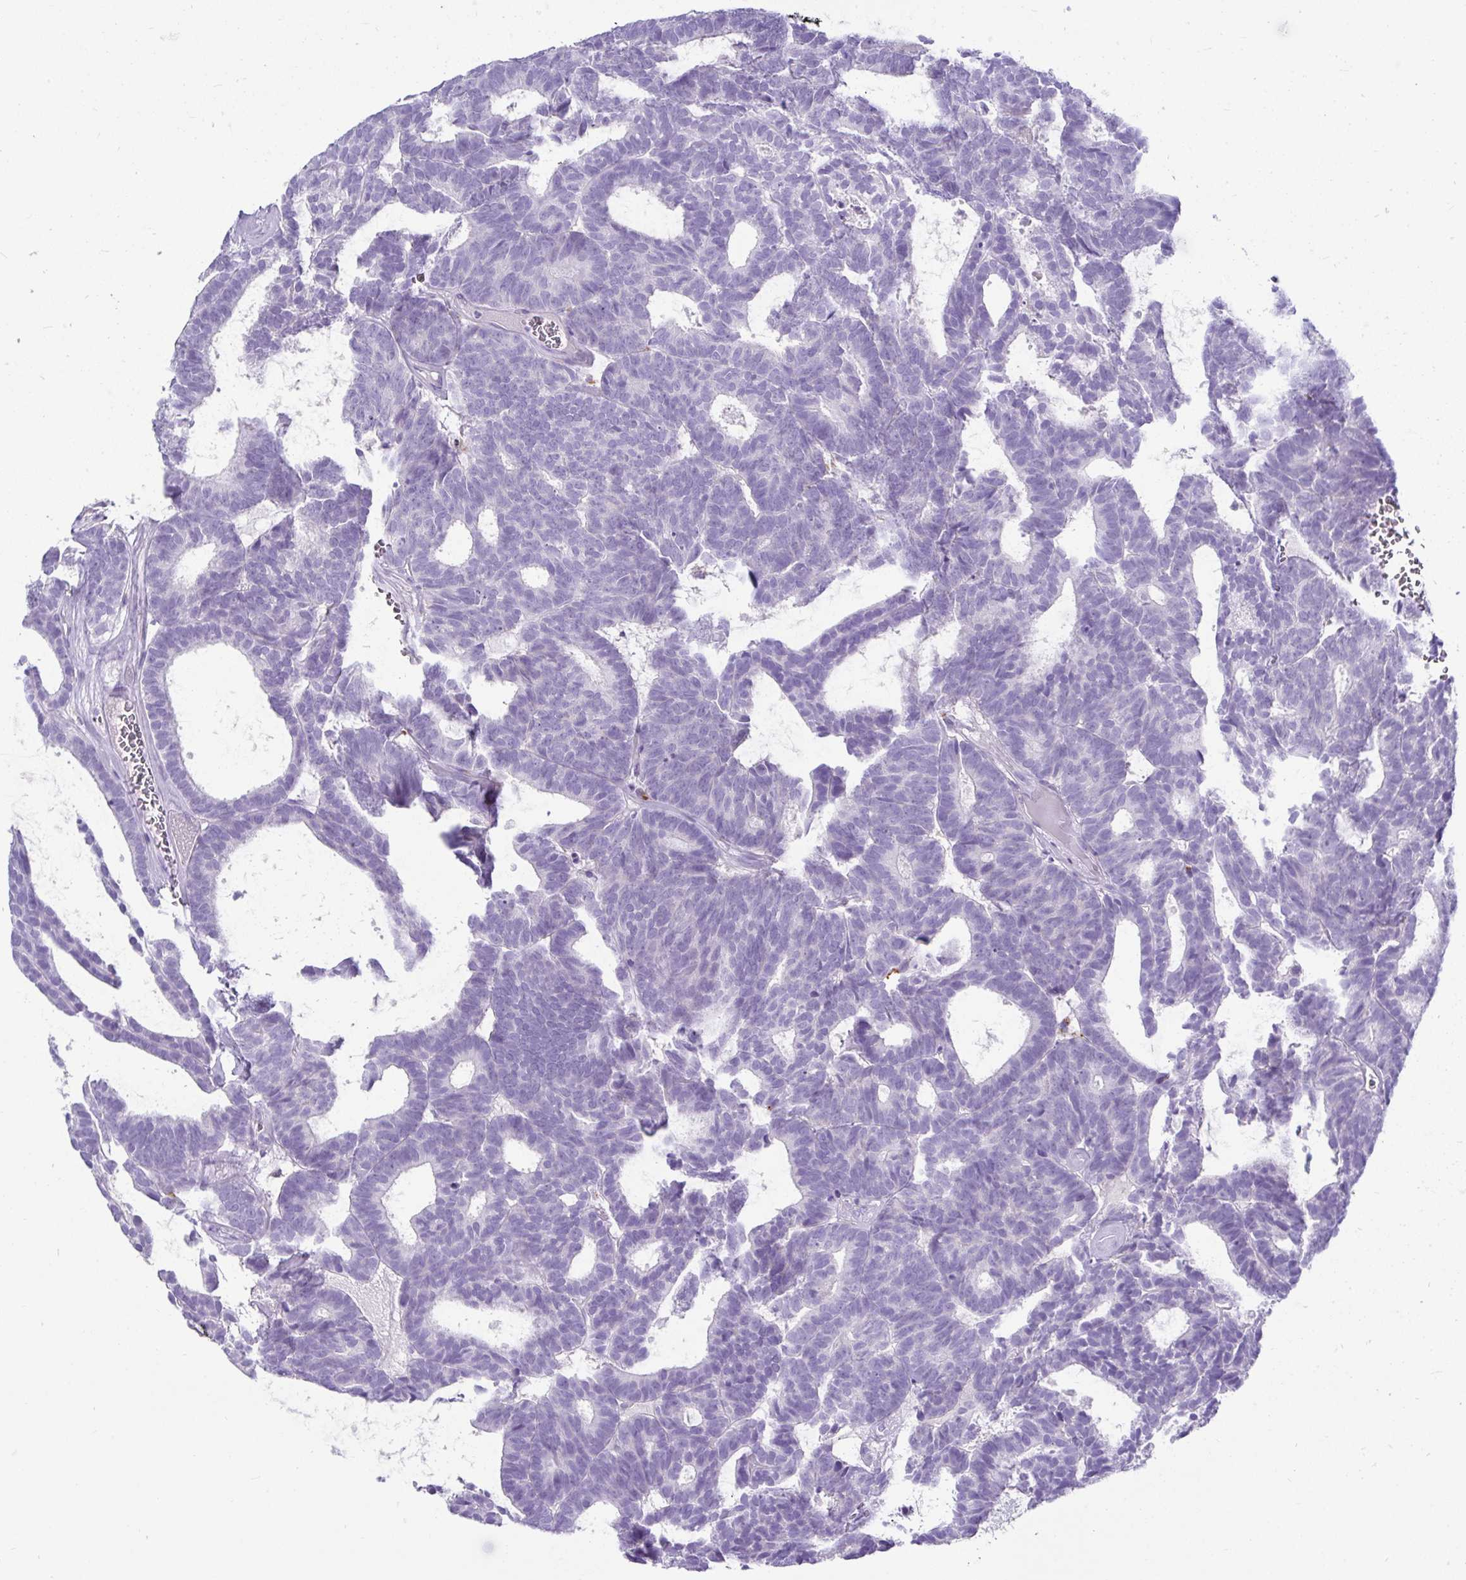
{"staining": {"intensity": "negative", "quantity": "none", "location": "none"}, "tissue": "head and neck cancer", "cell_type": "Tumor cells", "image_type": "cancer", "snomed": [{"axis": "morphology", "description": "Adenocarcinoma, NOS"}, {"axis": "topography", "description": "Head-Neck"}], "caption": "A high-resolution image shows immunohistochemistry (IHC) staining of head and neck adenocarcinoma, which exhibits no significant expression in tumor cells.", "gene": "CTSZ", "patient": {"sex": "female", "age": 81}}